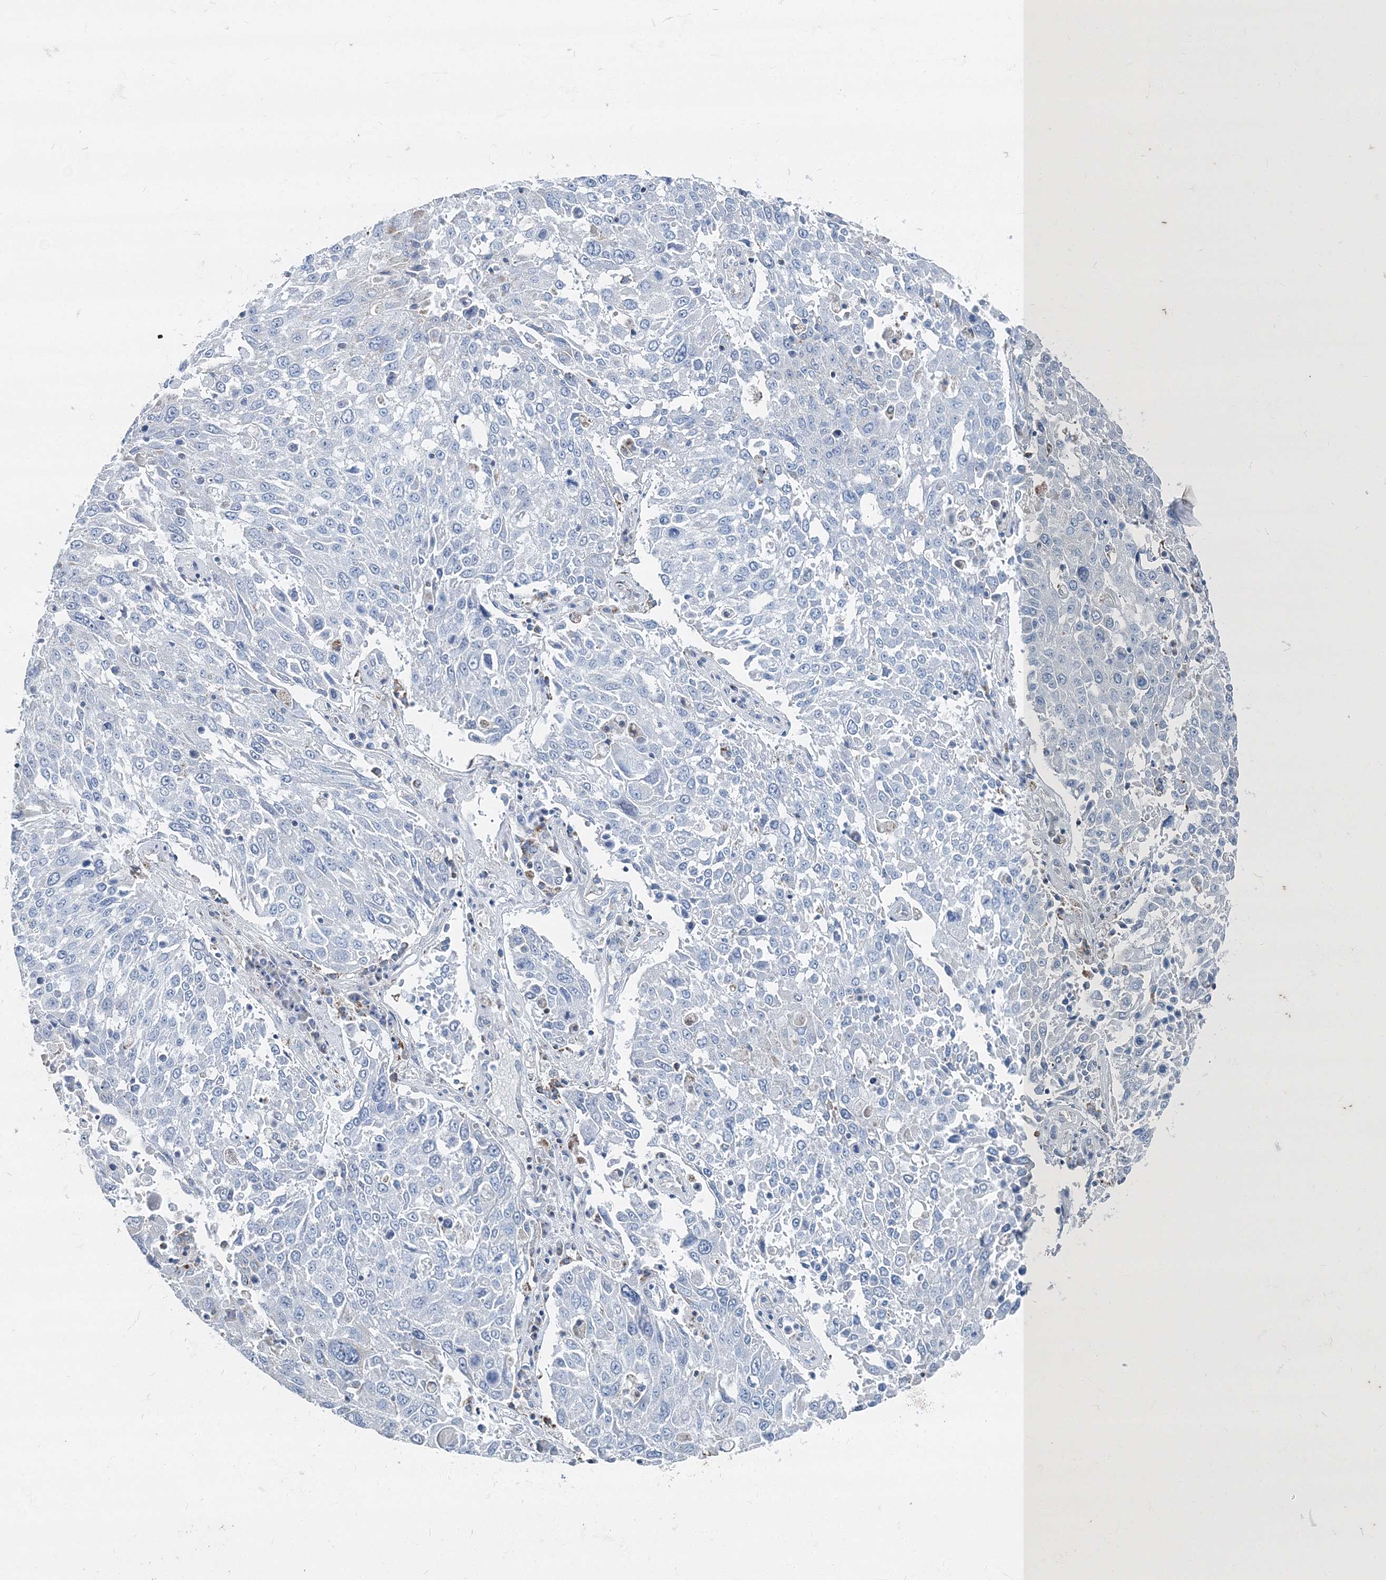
{"staining": {"intensity": "negative", "quantity": "none", "location": "none"}, "tissue": "lung cancer", "cell_type": "Tumor cells", "image_type": "cancer", "snomed": [{"axis": "morphology", "description": "Squamous cell carcinoma, NOS"}, {"axis": "topography", "description": "Lung"}], "caption": "The IHC photomicrograph has no significant expression in tumor cells of lung cancer tissue.", "gene": "GABARAPL2", "patient": {"sex": "male", "age": 65}}